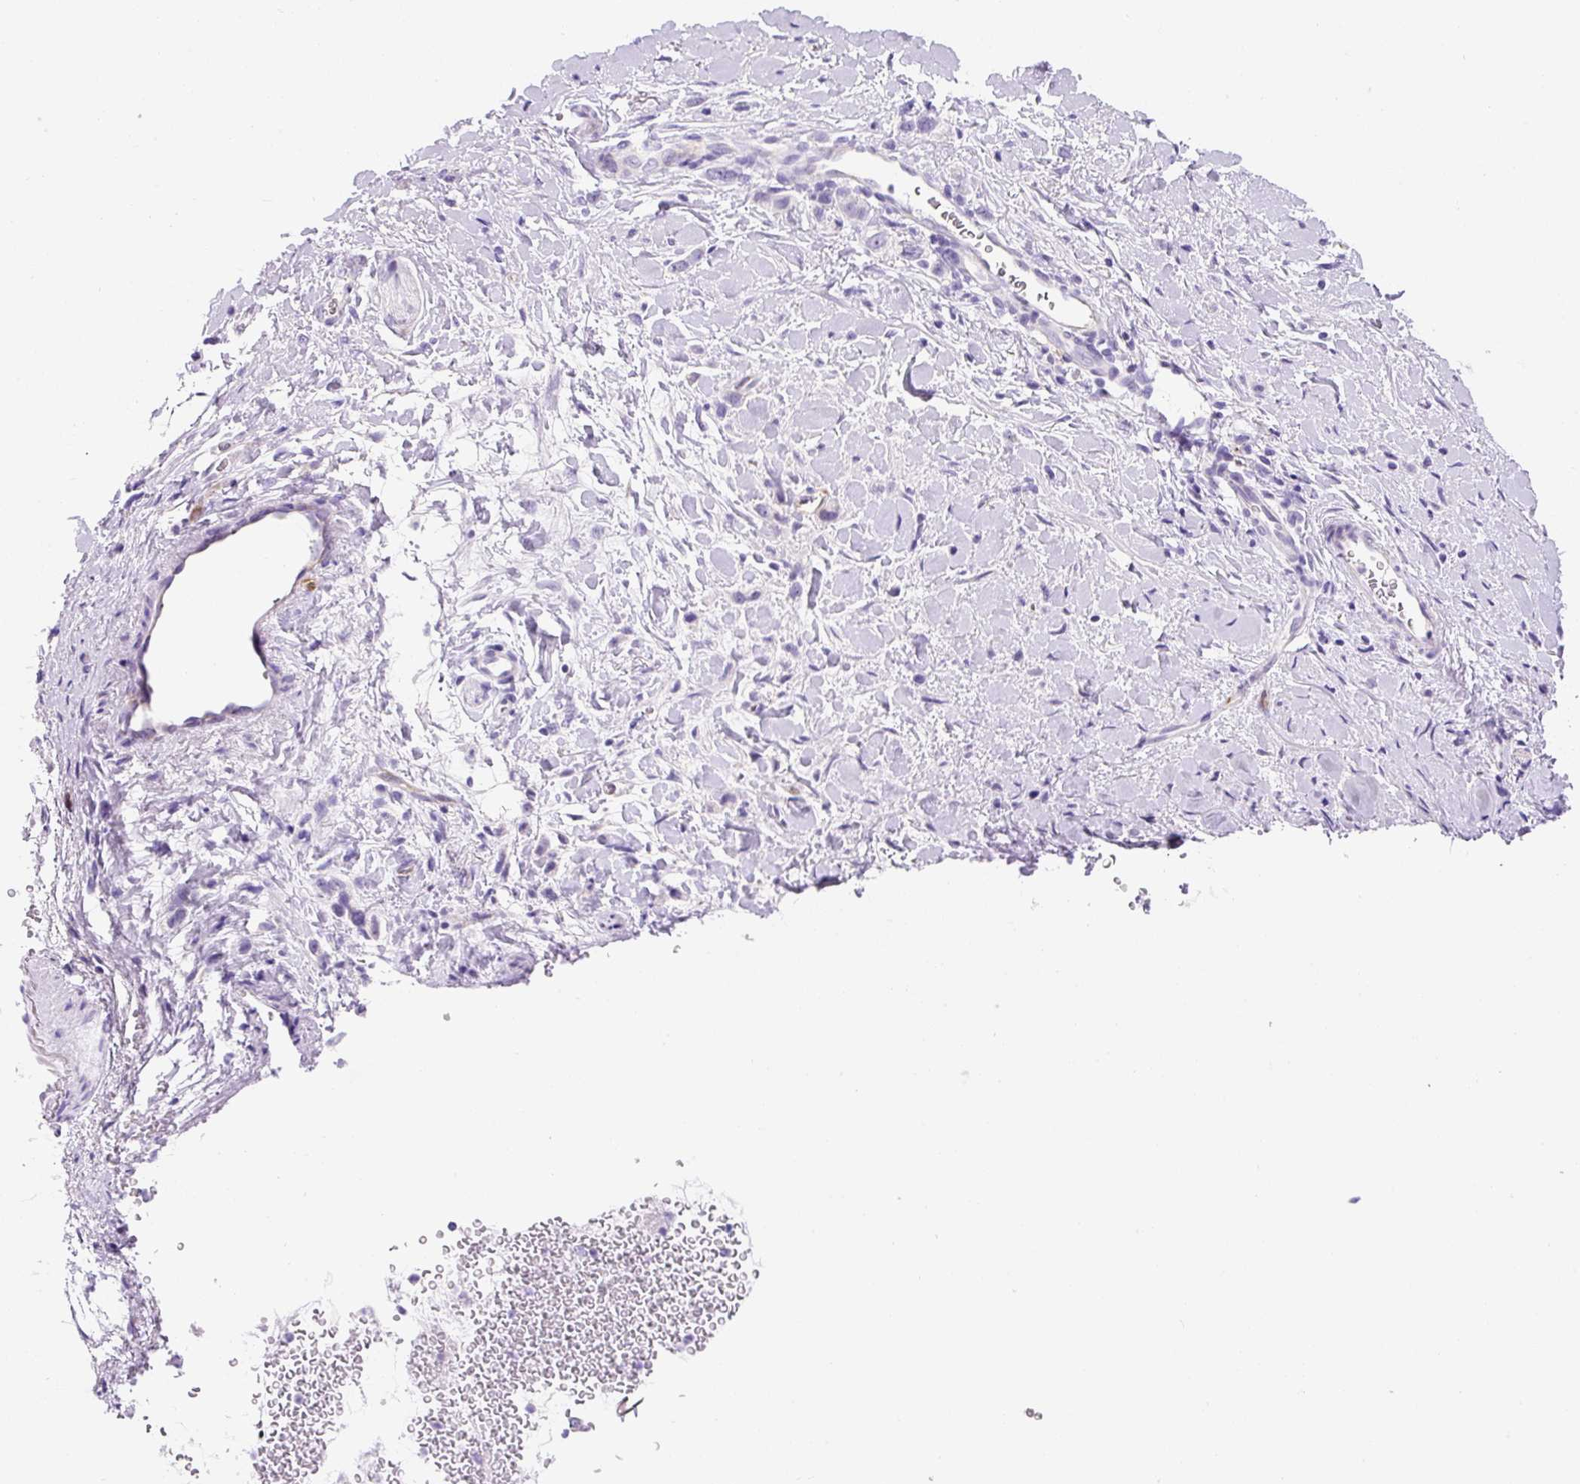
{"staining": {"intensity": "negative", "quantity": "none", "location": "none"}, "tissue": "stomach cancer", "cell_type": "Tumor cells", "image_type": "cancer", "snomed": [{"axis": "morphology", "description": "Adenocarcinoma, NOS"}, {"axis": "topography", "description": "Stomach"}], "caption": "Tumor cells are negative for brown protein staining in stomach cancer (adenocarcinoma). (DAB IHC, high magnification).", "gene": "ASB4", "patient": {"sex": "female", "age": 65}}